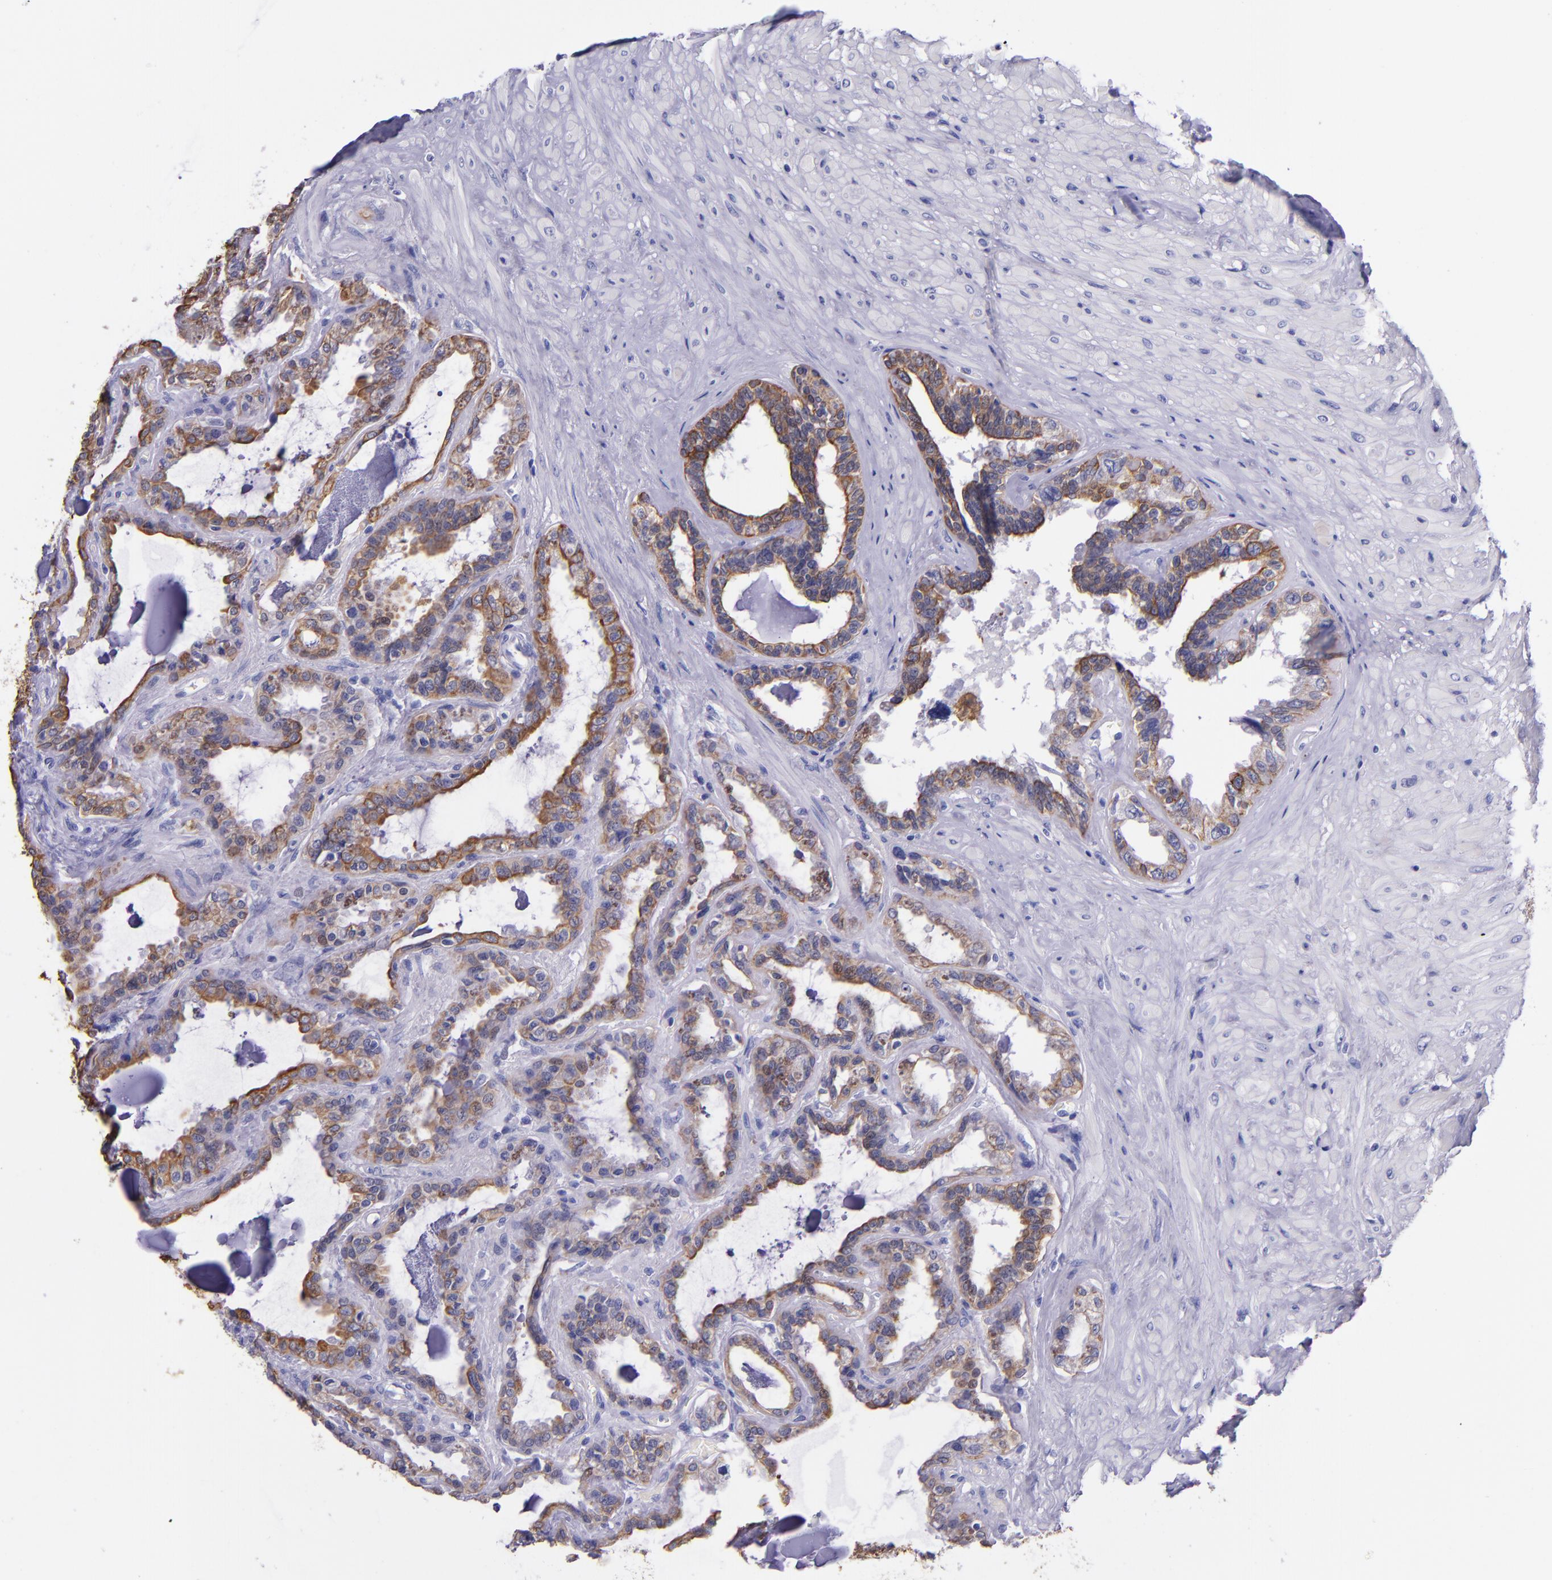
{"staining": {"intensity": "moderate", "quantity": "25%-75%", "location": "cytoplasmic/membranous"}, "tissue": "seminal vesicle", "cell_type": "Glandular cells", "image_type": "normal", "snomed": [{"axis": "morphology", "description": "Normal tissue, NOS"}, {"axis": "morphology", "description": "Inflammation, NOS"}, {"axis": "topography", "description": "Urinary bladder"}, {"axis": "topography", "description": "Prostate"}, {"axis": "topography", "description": "Seminal veicle"}], "caption": "High-magnification brightfield microscopy of unremarkable seminal vesicle stained with DAB (brown) and counterstained with hematoxylin (blue). glandular cells exhibit moderate cytoplasmic/membranous expression is present in about25%-75% of cells.", "gene": "KRT4", "patient": {"sex": "male", "age": 82}}